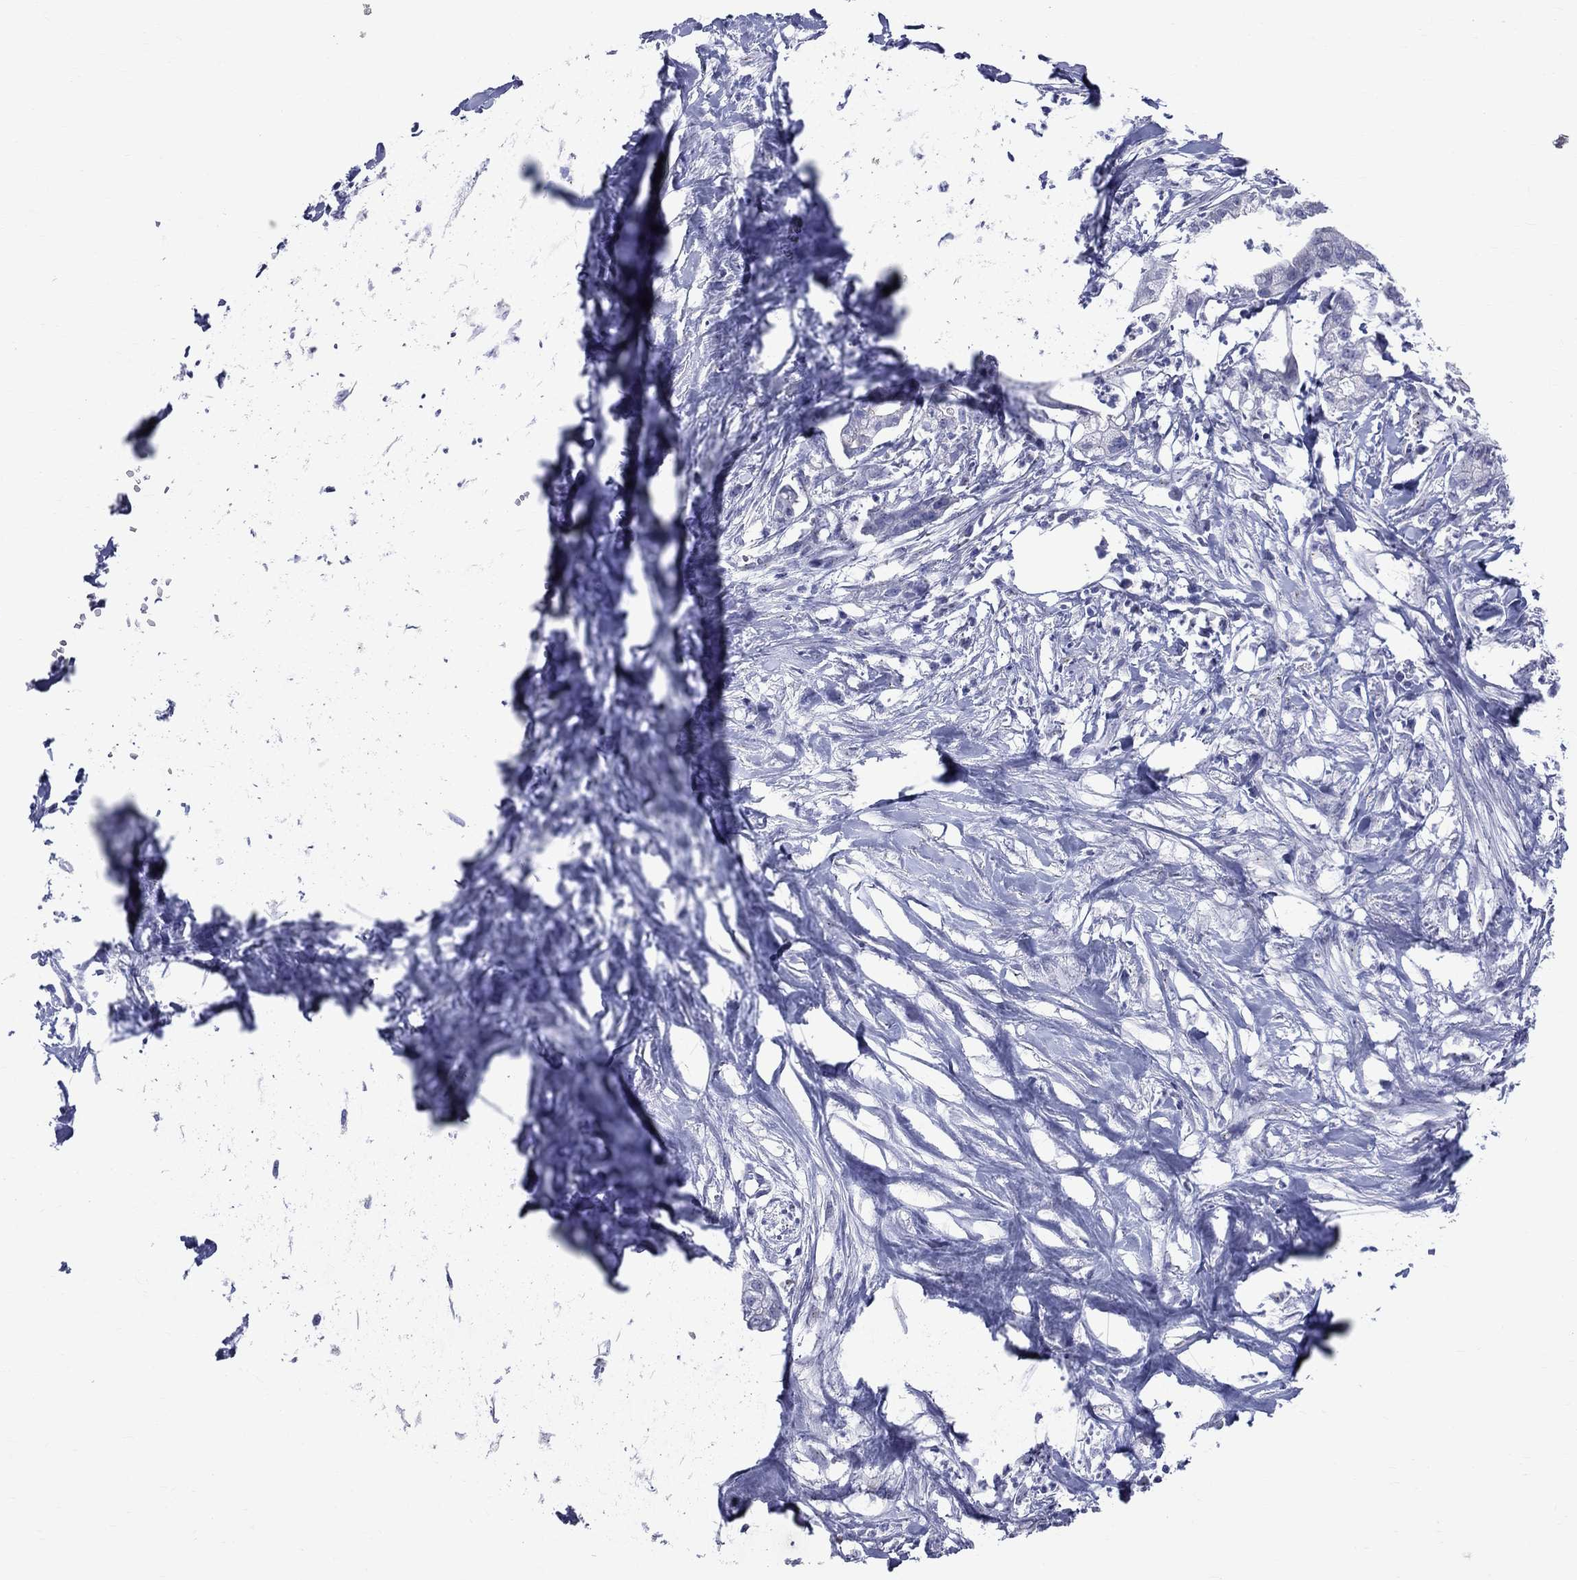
{"staining": {"intensity": "negative", "quantity": "none", "location": "none"}, "tissue": "pancreatic cancer", "cell_type": "Tumor cells", "image_type": "cancer", "snomed": [{"axis": "morphology", "description": "Normal tissue, NOS"}, {"axis": "morphology", "description": "Adenocarcinoma, NOS"}, {"axis": "topography", "description": "Pancreas"}], "caption": "An IHC image of pancreatic cancer is shown. There is no staining in tumor cells of pancreatic cancer.", "gene": "CEP43", "patient": {"sex": "female", "age": 58}}